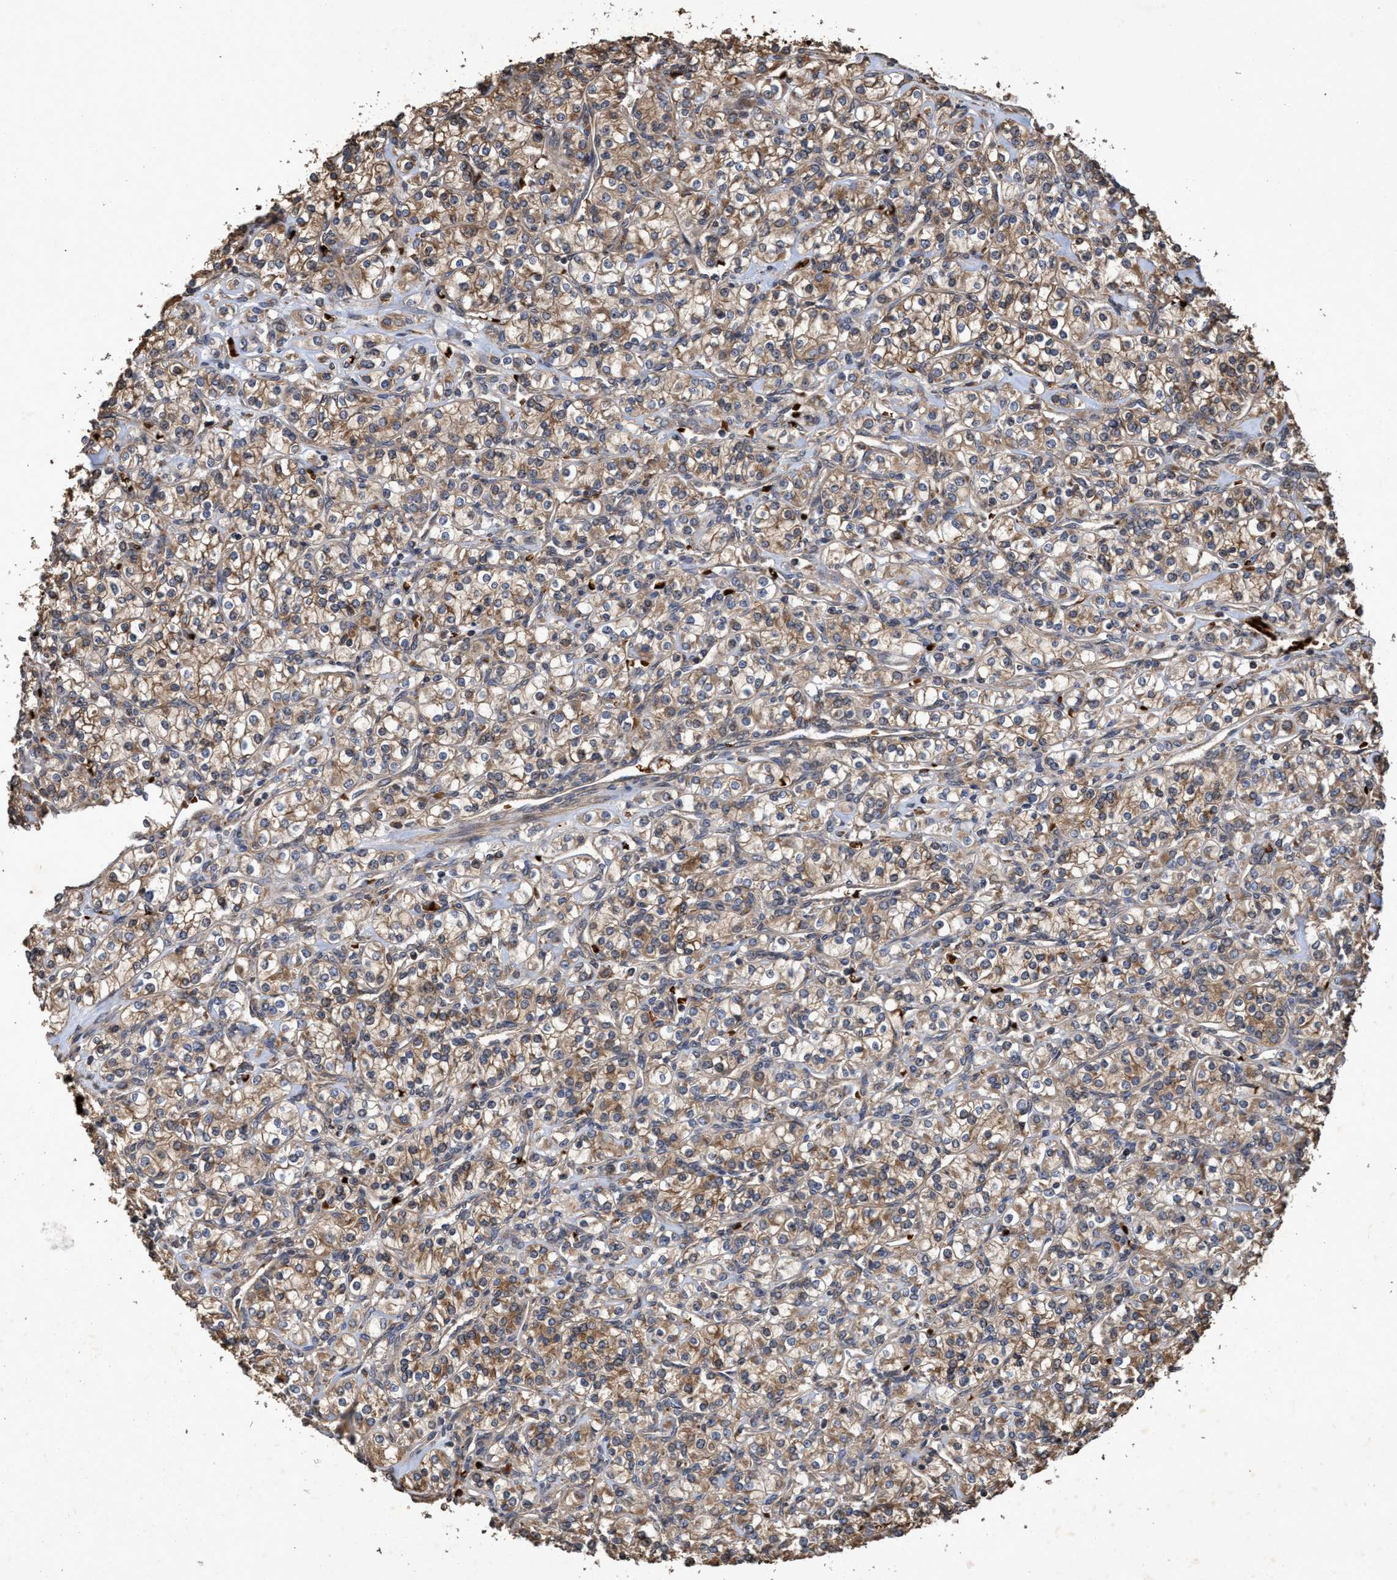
{"staining": {"intensity": "moderate", "quantity": ">75%", "location": "cytoplasmic/membranous"}, "tissue": "renal cancer", "cell_type": "Tumor cells", "image_type": "cancer", "snomed": [{"axis": "morphology", "description": "Adenocarcinoma, NOS"}, {"axis": "topography", "description": "Kidney"}], "caption": "Human renal adenocarcinoma stained with a protein marker displays moderate staining in tumor cells.", "gene": "CHMP6", "patient": {"sex": "male", "age": 77}}